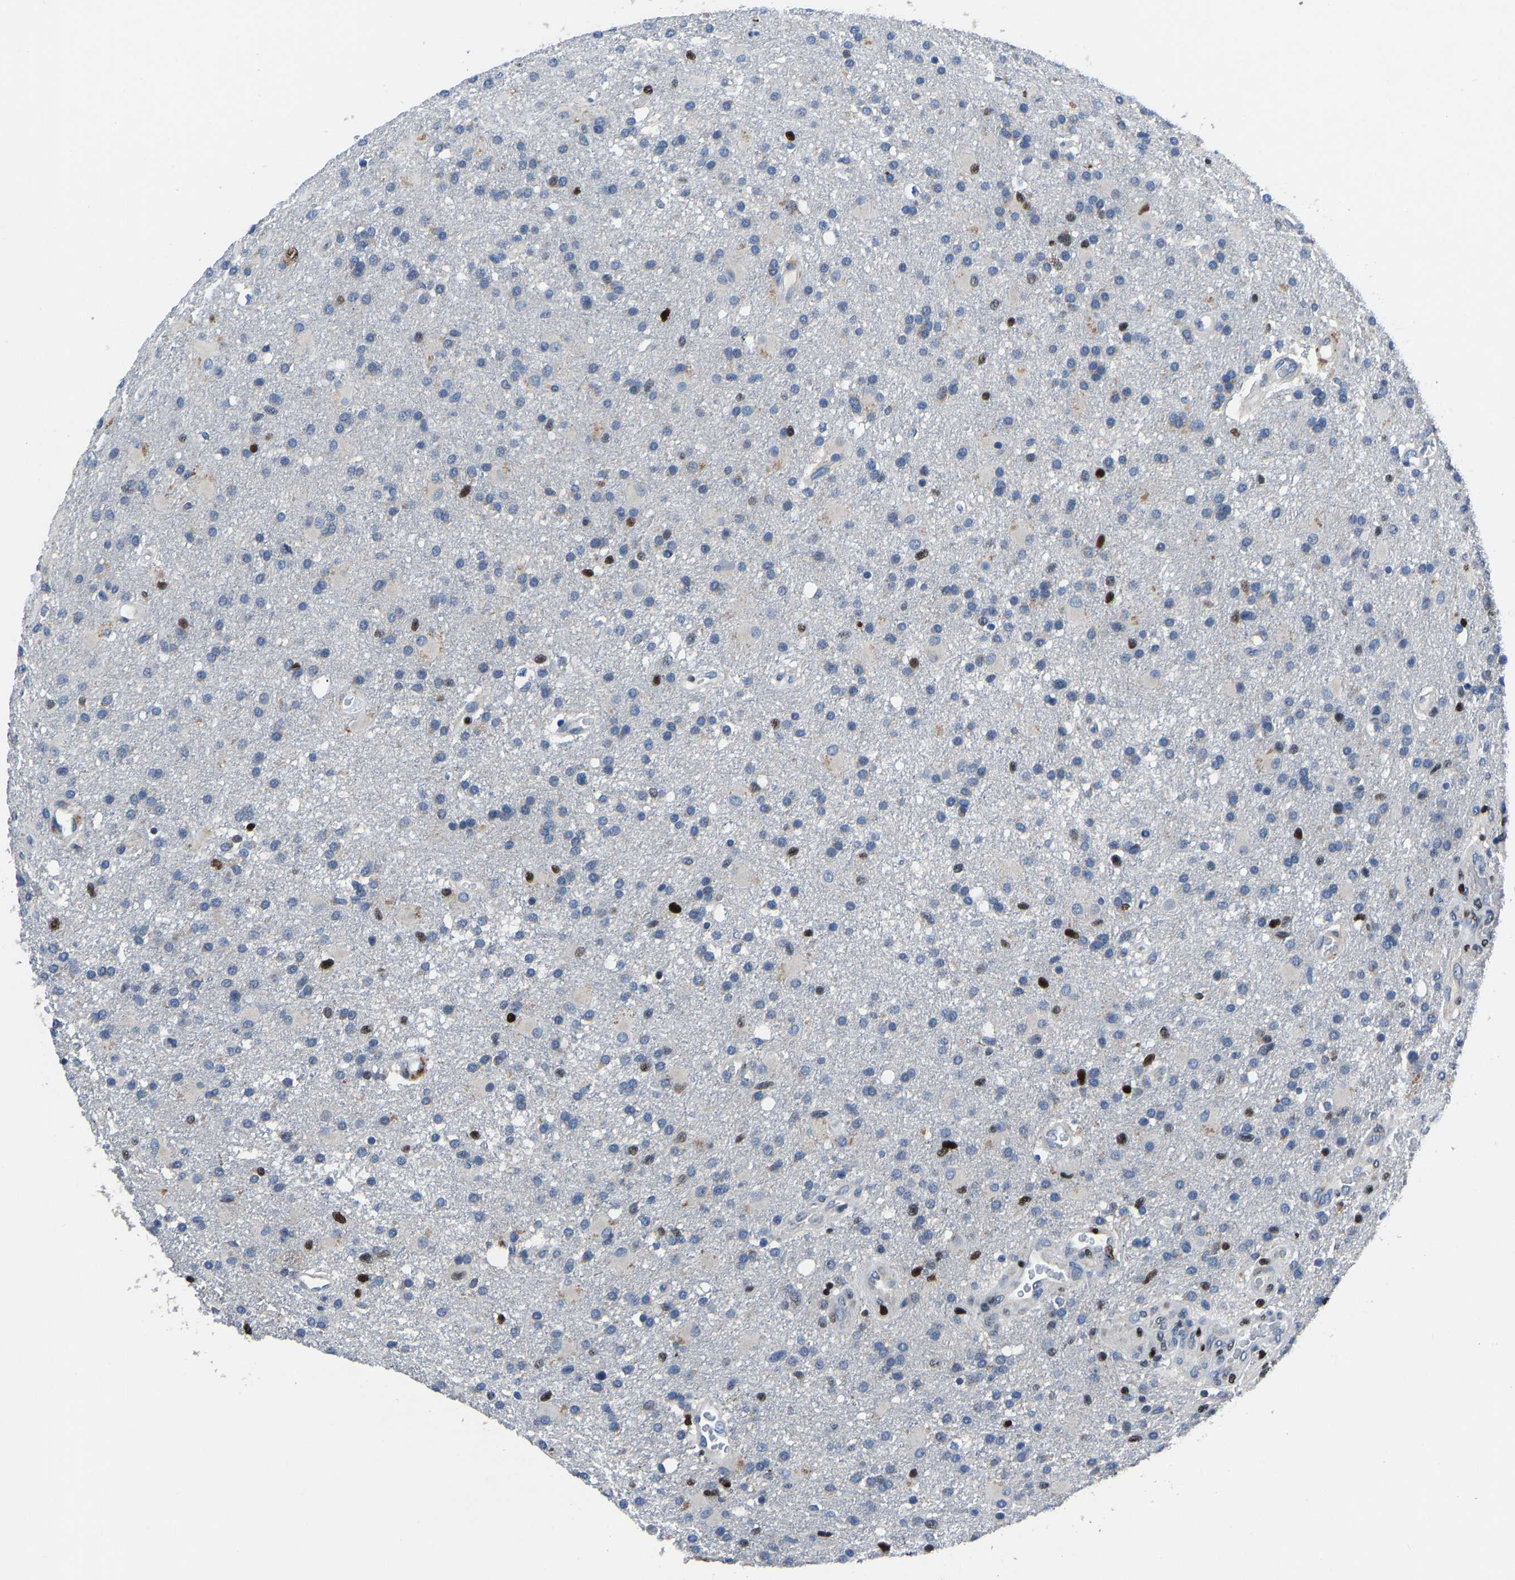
{"staining": {"intensity": "strong", "quantity": "<25%", "location": "nuclear"}, "tissue": "glioma", "cell_type": "Tumor cells", "image_type": "cancer", "snomed": [{"axis": "morphology", "description": "Glioma, malignant, High grade"}, {"axis": "topography", "description": "Brain"}], "caption": "Glioma was stained to show a protein in brown. There is medium levels of strong nuclear expression in about <25% of tumor cells. The staining was performed using DAB to visualize the protein expression in brown, while the nuclei were stained in blue with hematoxylin (Magnification: 20x).", "gene": "EGR1", "patient": {"sex": "male", "age": 72}}